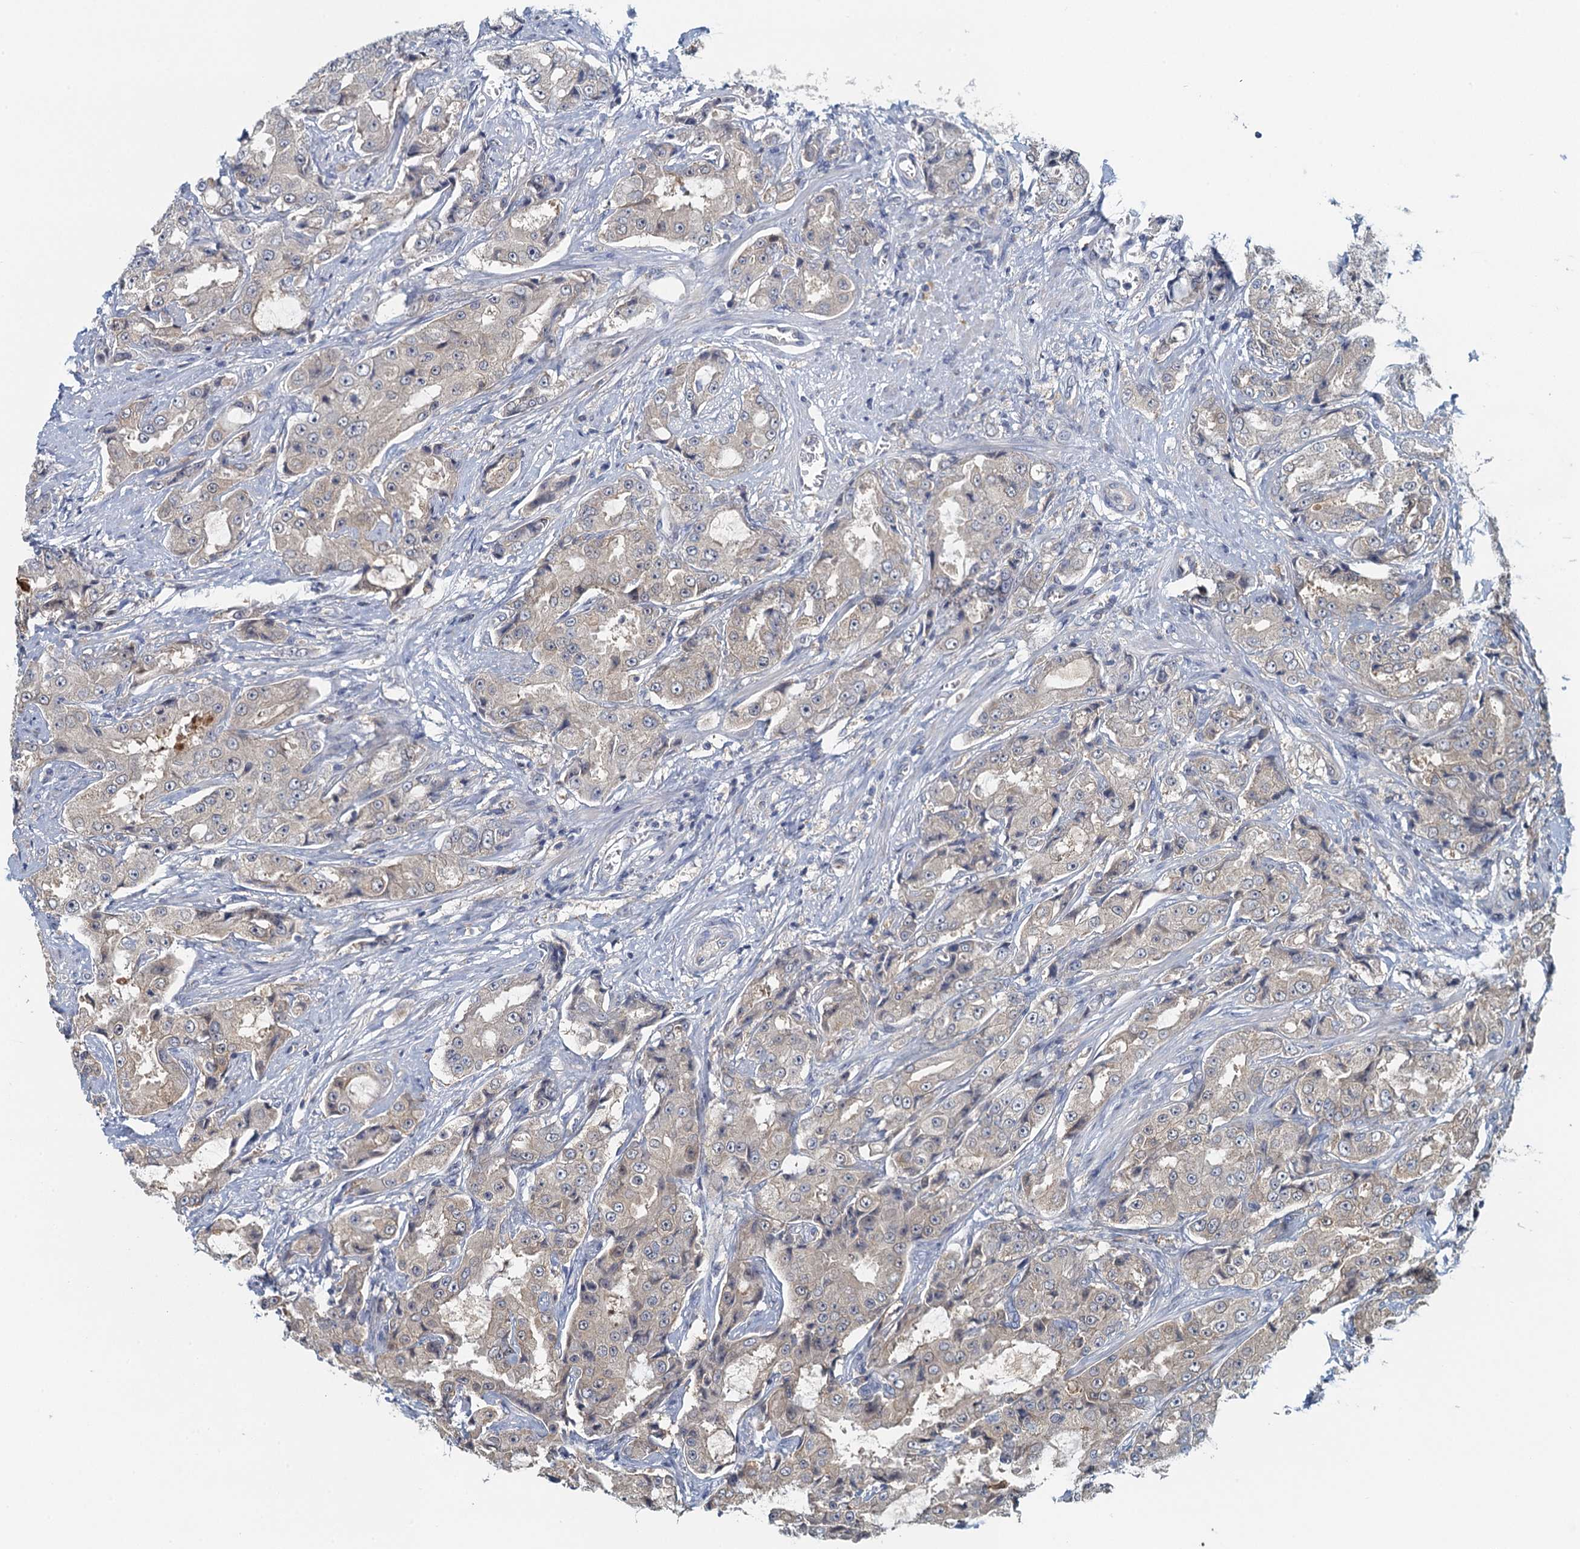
{"staining": {"intensity": "weak", "quantity": "<25%", "location": "cytoplasmic/membranous"}, "tissue": "prostate cancer", "cell_type": "Tumor cells", "image_type": "cancer", "snomed": [{"axis": "morphology", "description": "Adenocarcinoma, High grade"}, {"axis": "topography", "description": "Prostate"}], "caption": "Tumor cells are negative for brown protein staining in prostate adenocarcinoma (high-grade). (Brightfield microscopy of DAB immunohistochemistry (IHC) at high magnification).", "gene": "NCKAP1L", "patient": {"sex": "male", "age": 73}}